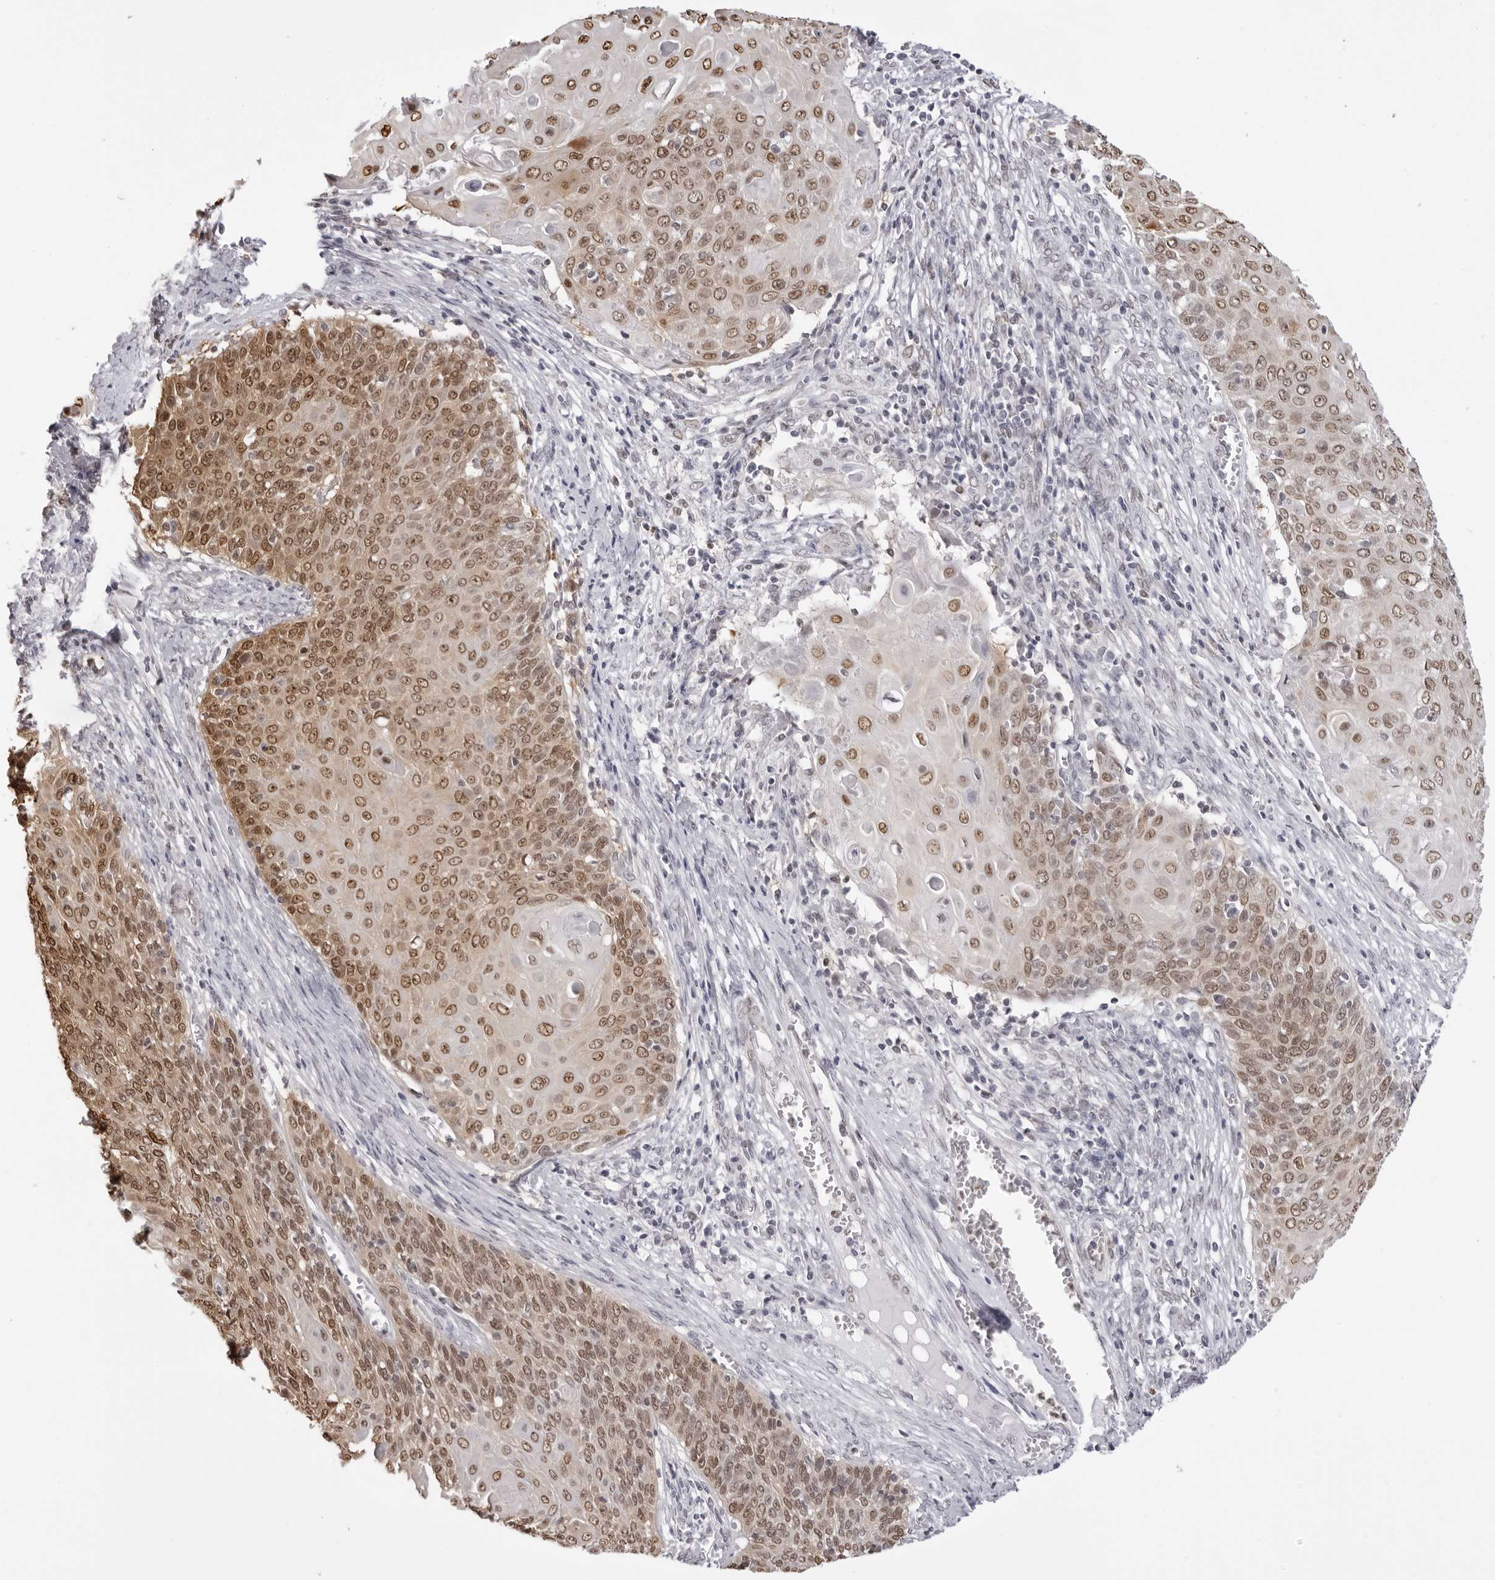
{"staining": {"intensity": "moderate", "quantity": ">75%", "location": "cytoplasmic/membranous,nuclear"}, "tissue": "cervical cancer", "cell_type": "Tumor cells", "image_type": "cancer", "snomed": [{"axis": "morphology", "description": "Squamous cell carcinoma, NOS"}, {"axis": "topography", "description": "Cervix"}], "caption": "Protein expression by immunohistochemistry (IHC) exhibits moderate cytoplasmic/membranous and nuclear expression in about >75% of tumor cells in cervical cancer.", "gene": "HSPA4", "patient": {"sex": "female", "age": 39}}